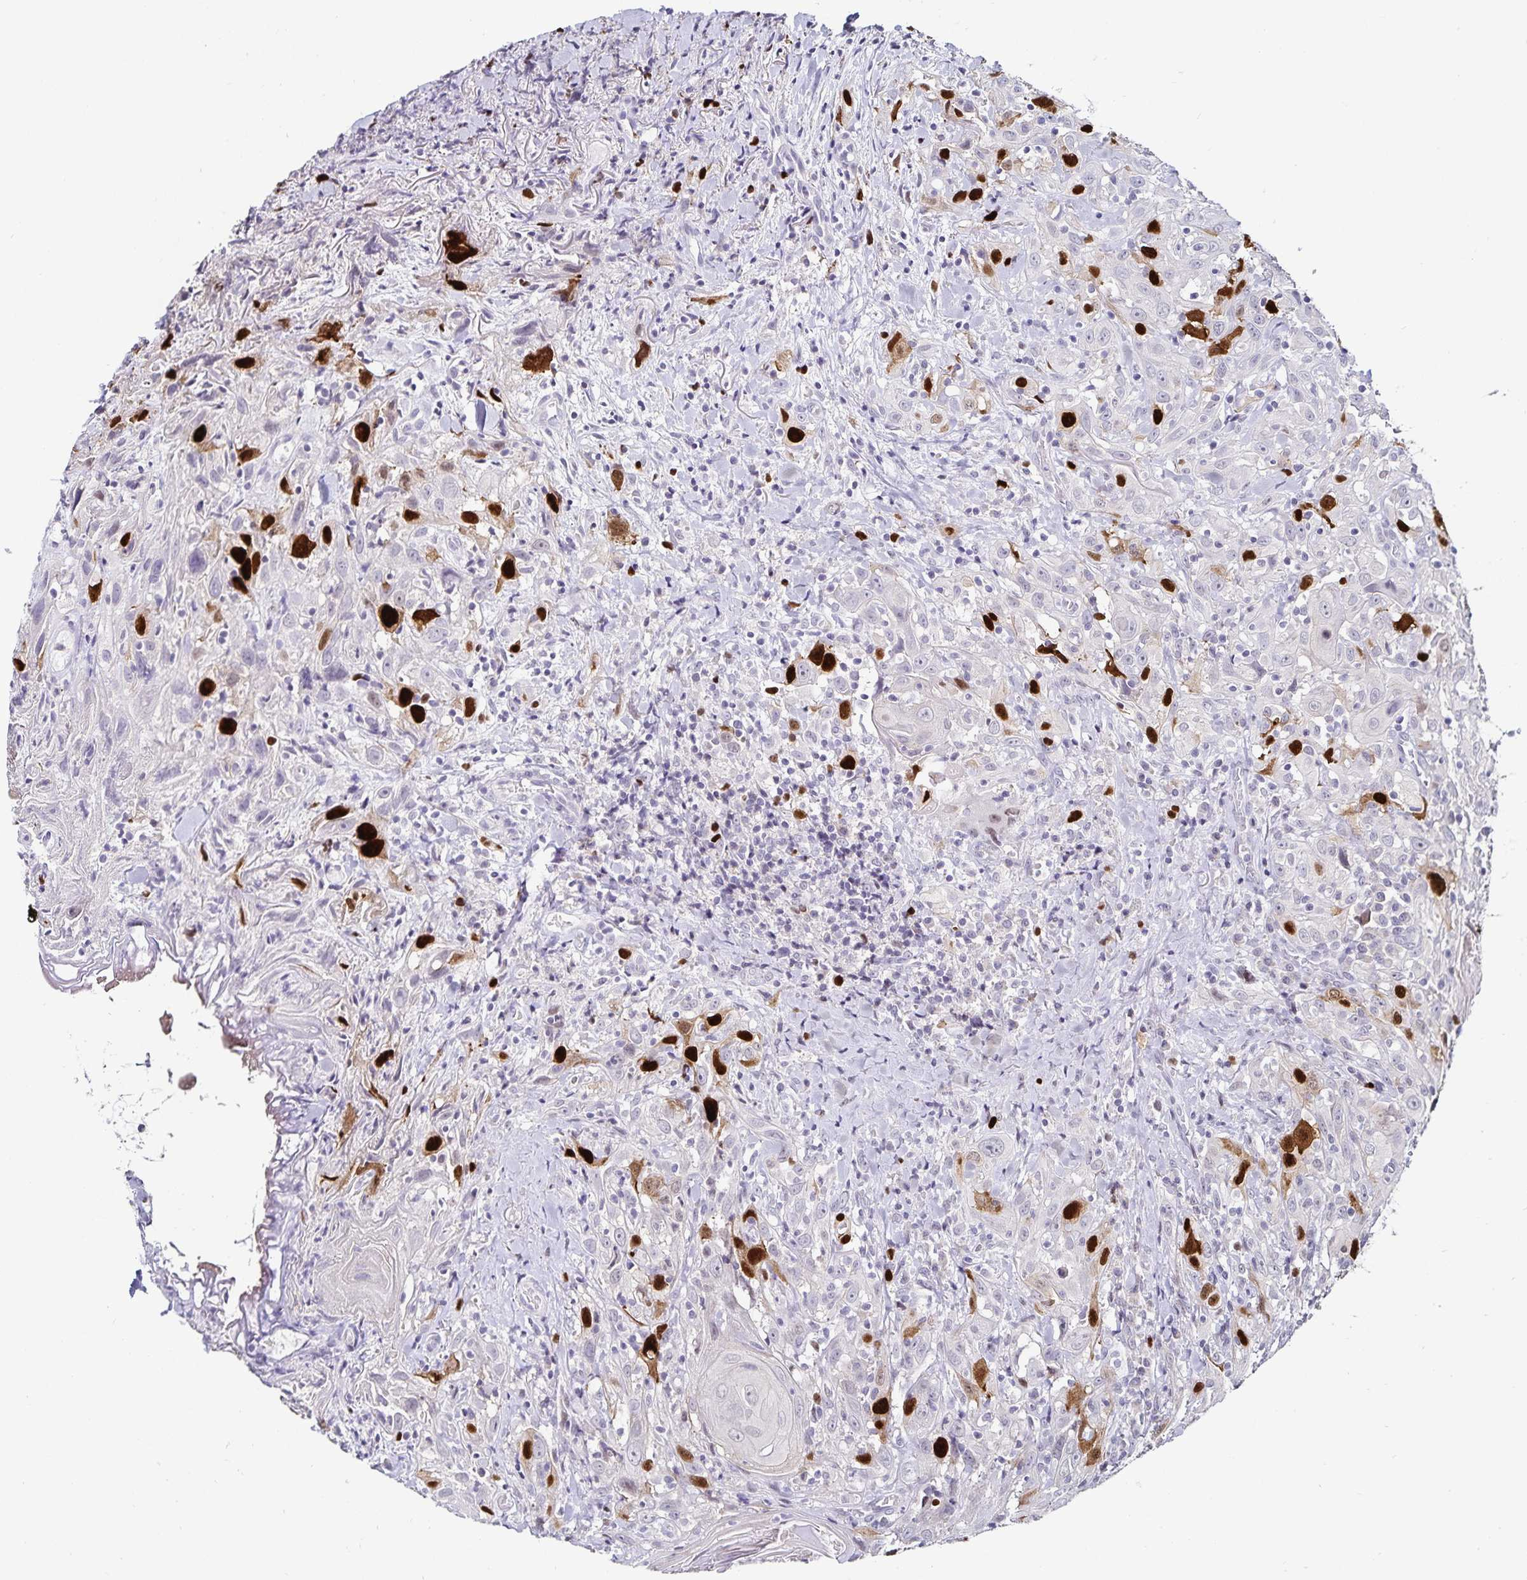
{"staining": {"intensity": "strong", "quantity": "<25%", "location": "nuclear"}, "tissue": "head and neck cancer", "cell_type": "Tumor cells", "image_type": "cancer", "snomed": [{"axis": "morphology", "description": "Squamous cell carcinoma, NOS"}, {"axis": "topography", "description": "Head-Neck"}], "caption": "An image of human squamous cell carcinoma (head and neck) stained for a protein exhibits strong nuclear brown staining in tumor cells.", "gene": "ANLN", "patient": {"sex": "female", "age": 95}}